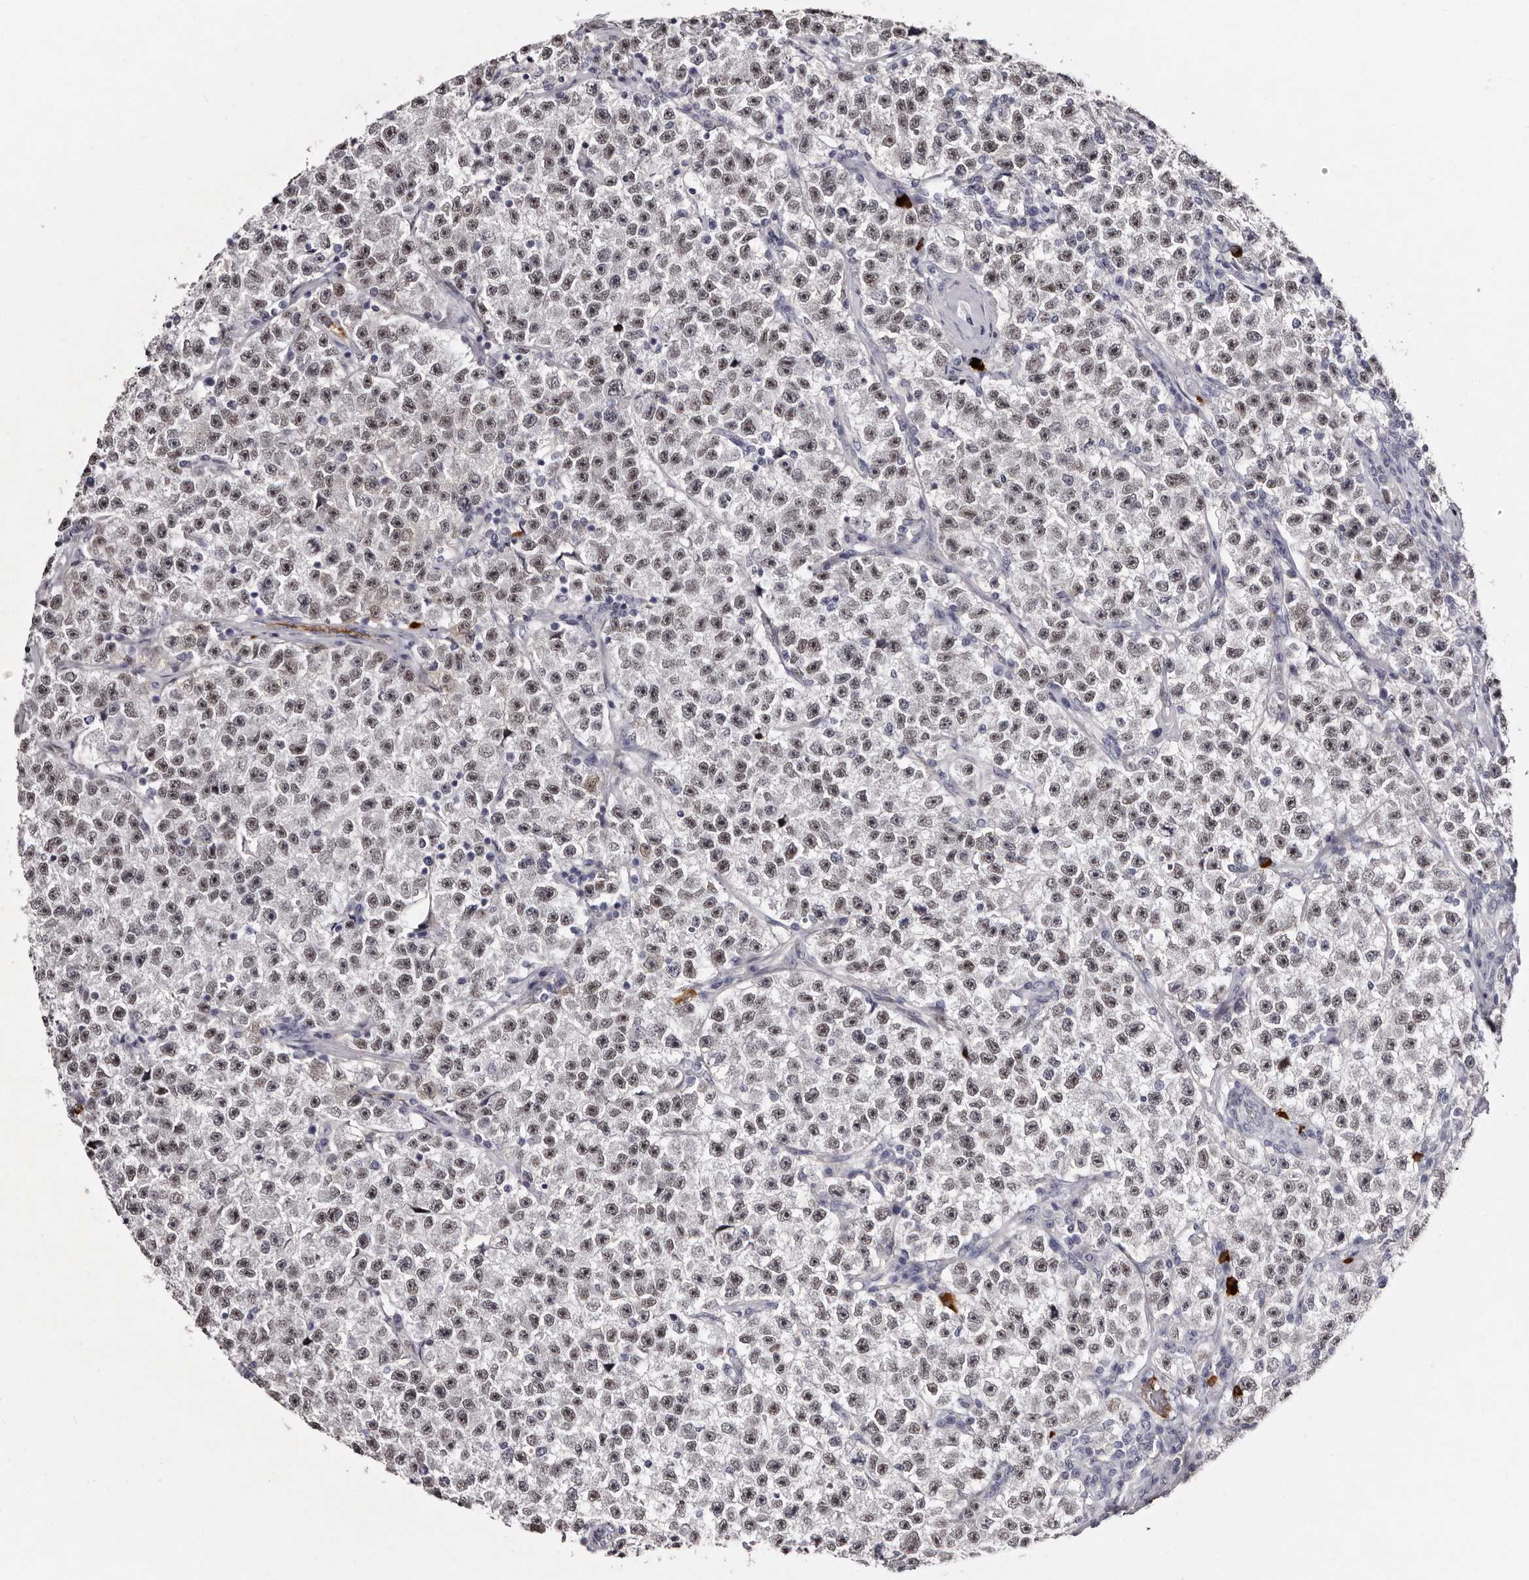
{"staining": {"intensity": "weak", "quantity": ">75%", "location": "nuclear"}, "tissue": "testis cancer", "cell_type": "Tumor cells", "image_type": "cancer", "snomed": [{"axis": "morphology", "description": "Seminoma, NOS"}, {"axis": "topography", "description": "Testis"}], "caption": "Testis cancer (seminoma) stained with a brown dye demonstrates weak nuclear positive expression in about >75% of tumor cells.", "gene": "TBC1D22B", "patient": {"sex": "male", "age": 22}}